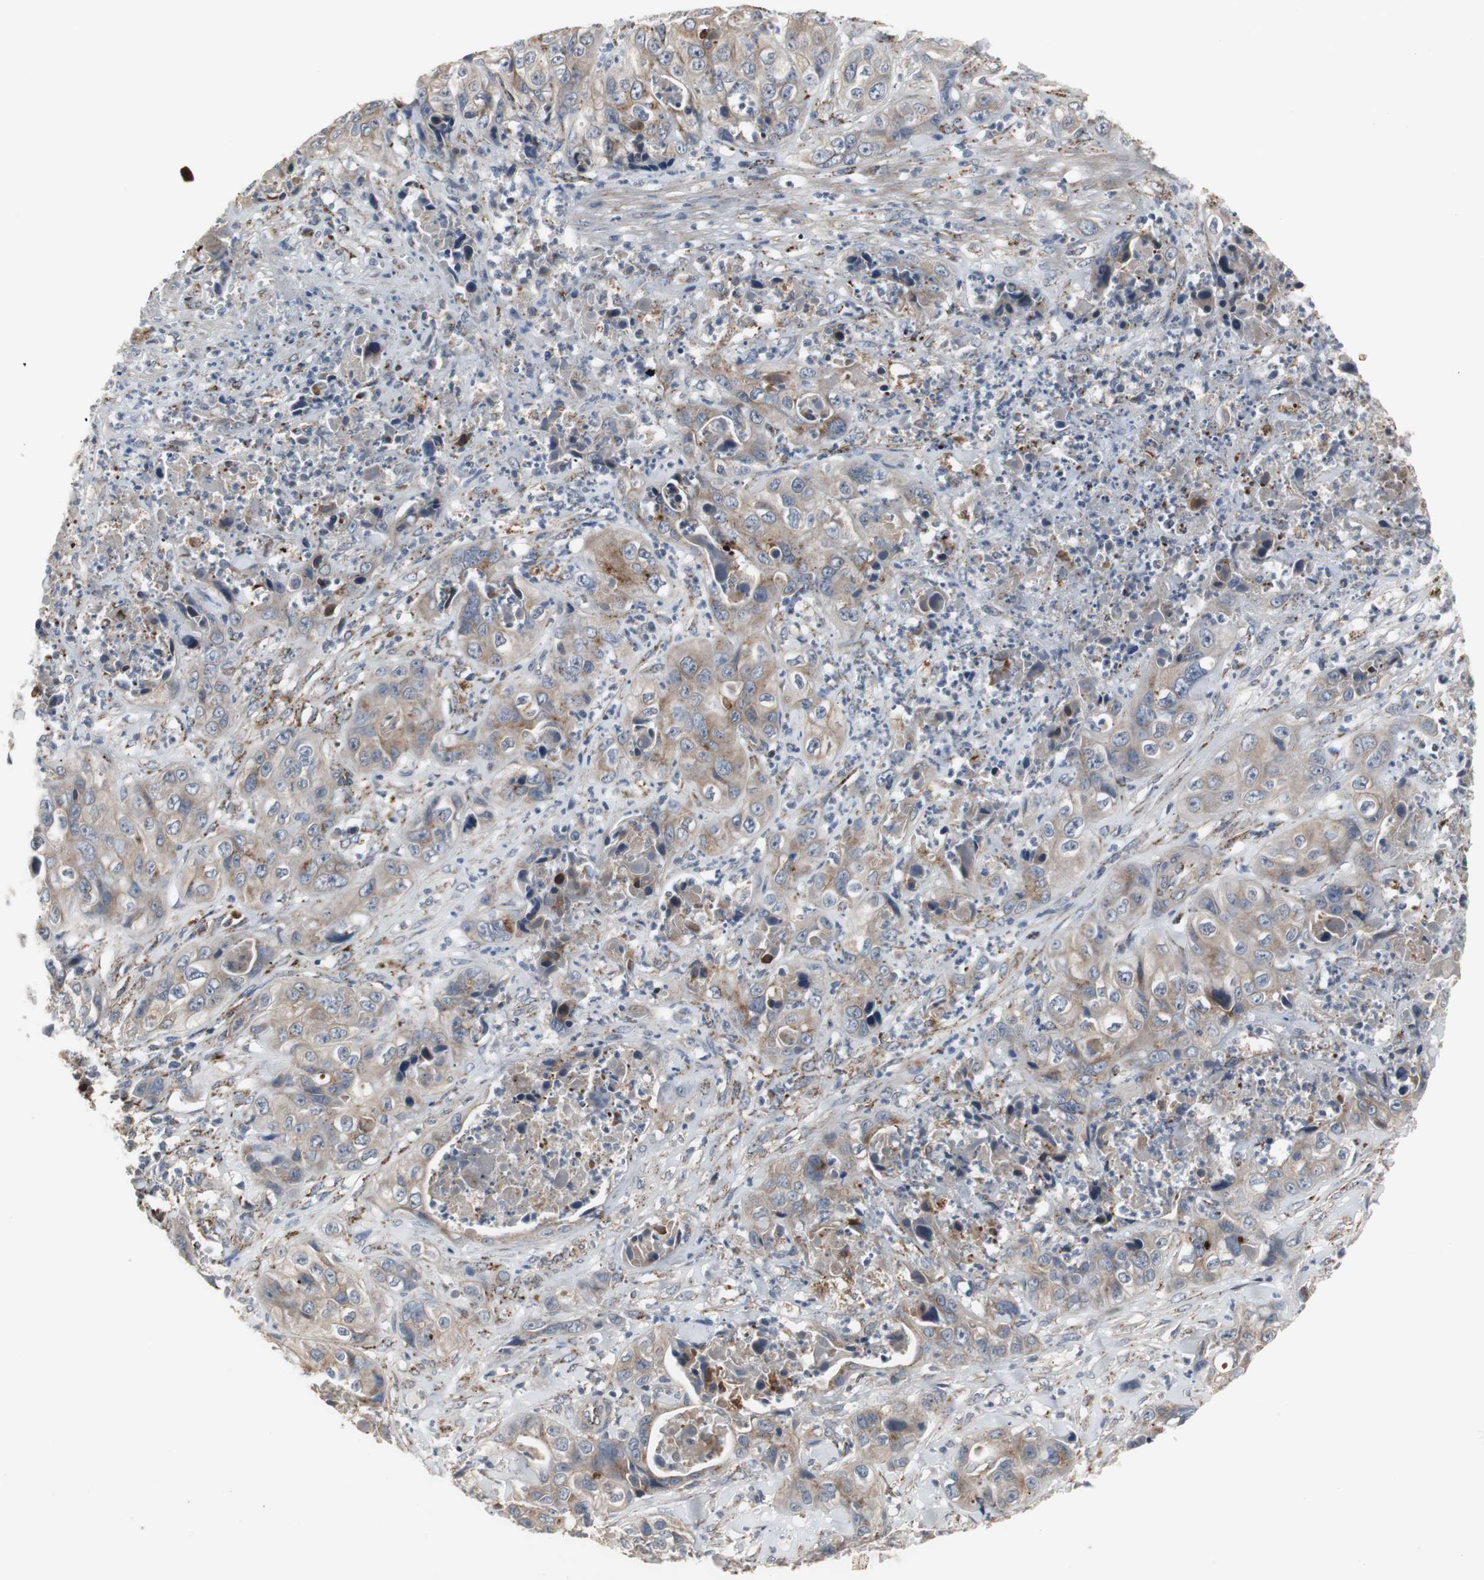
{"staining": {"intensity": "strong", "quantity": ">75%", "location": "cytoplasmic/membranous"}, "tissue": "liver cancer", "cell_type": "Tumor cells", "image_type": "cancer", "snomed": [{"axis": "morphology", "description": "Cholangiocarcinoma"}, {"axis": "topography", "description": "Liver"}], "caption": "Immunohistochemistry (IHC) image of human liver cholangiocarcinoma stained for a protein (brown), which exhibits high levels of strong cytoplasmic/membranous staining in approximately >75% of tumor cells.", "gene": "GBA1", "patient": {"sex": "female", "age": 61}}